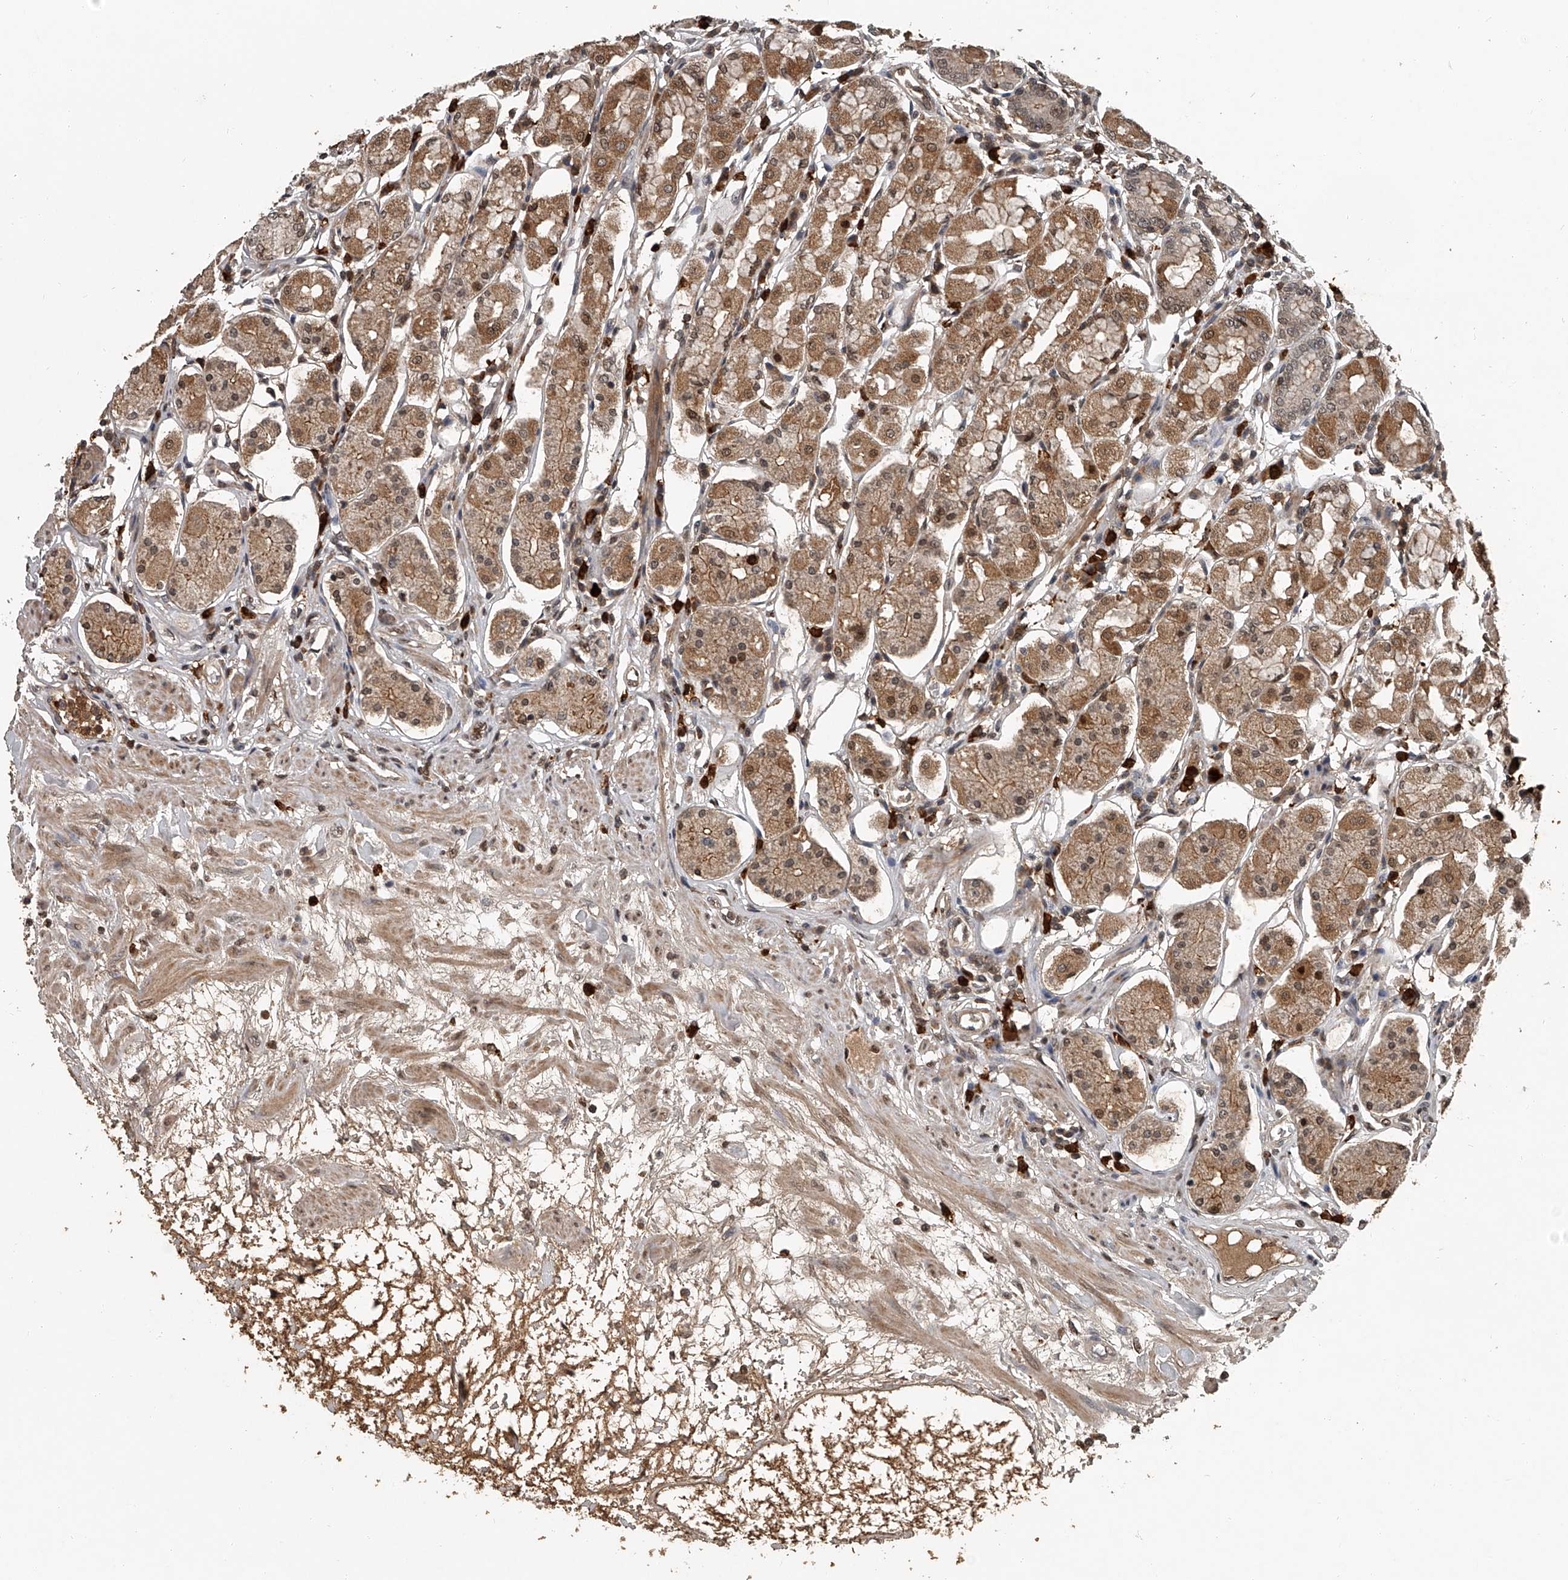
{"staining": {"intensity": "moderate", "quantity": ">75%", "location": "cytoplasmic/membranous,nuclear"}, "tissue": "stomach", "cell_type": "Glandular cells", "image_type": "normal", "snomed": [{"axis": "morphology", "description": "Normal tissue, NOS"}, {"axis": "topography", "description": "Stomach"}, {"axis": "topography", "description": "Stomach, lower"}], "caption": "This micrograph displays IHC staining of benign stomach, with medium moderate cytoplasmic/membranous,nuclear staining in about >75% of glandular cells.", "gene": "PLEKHG1", "patient": {"sex": "female", "age": 56}}